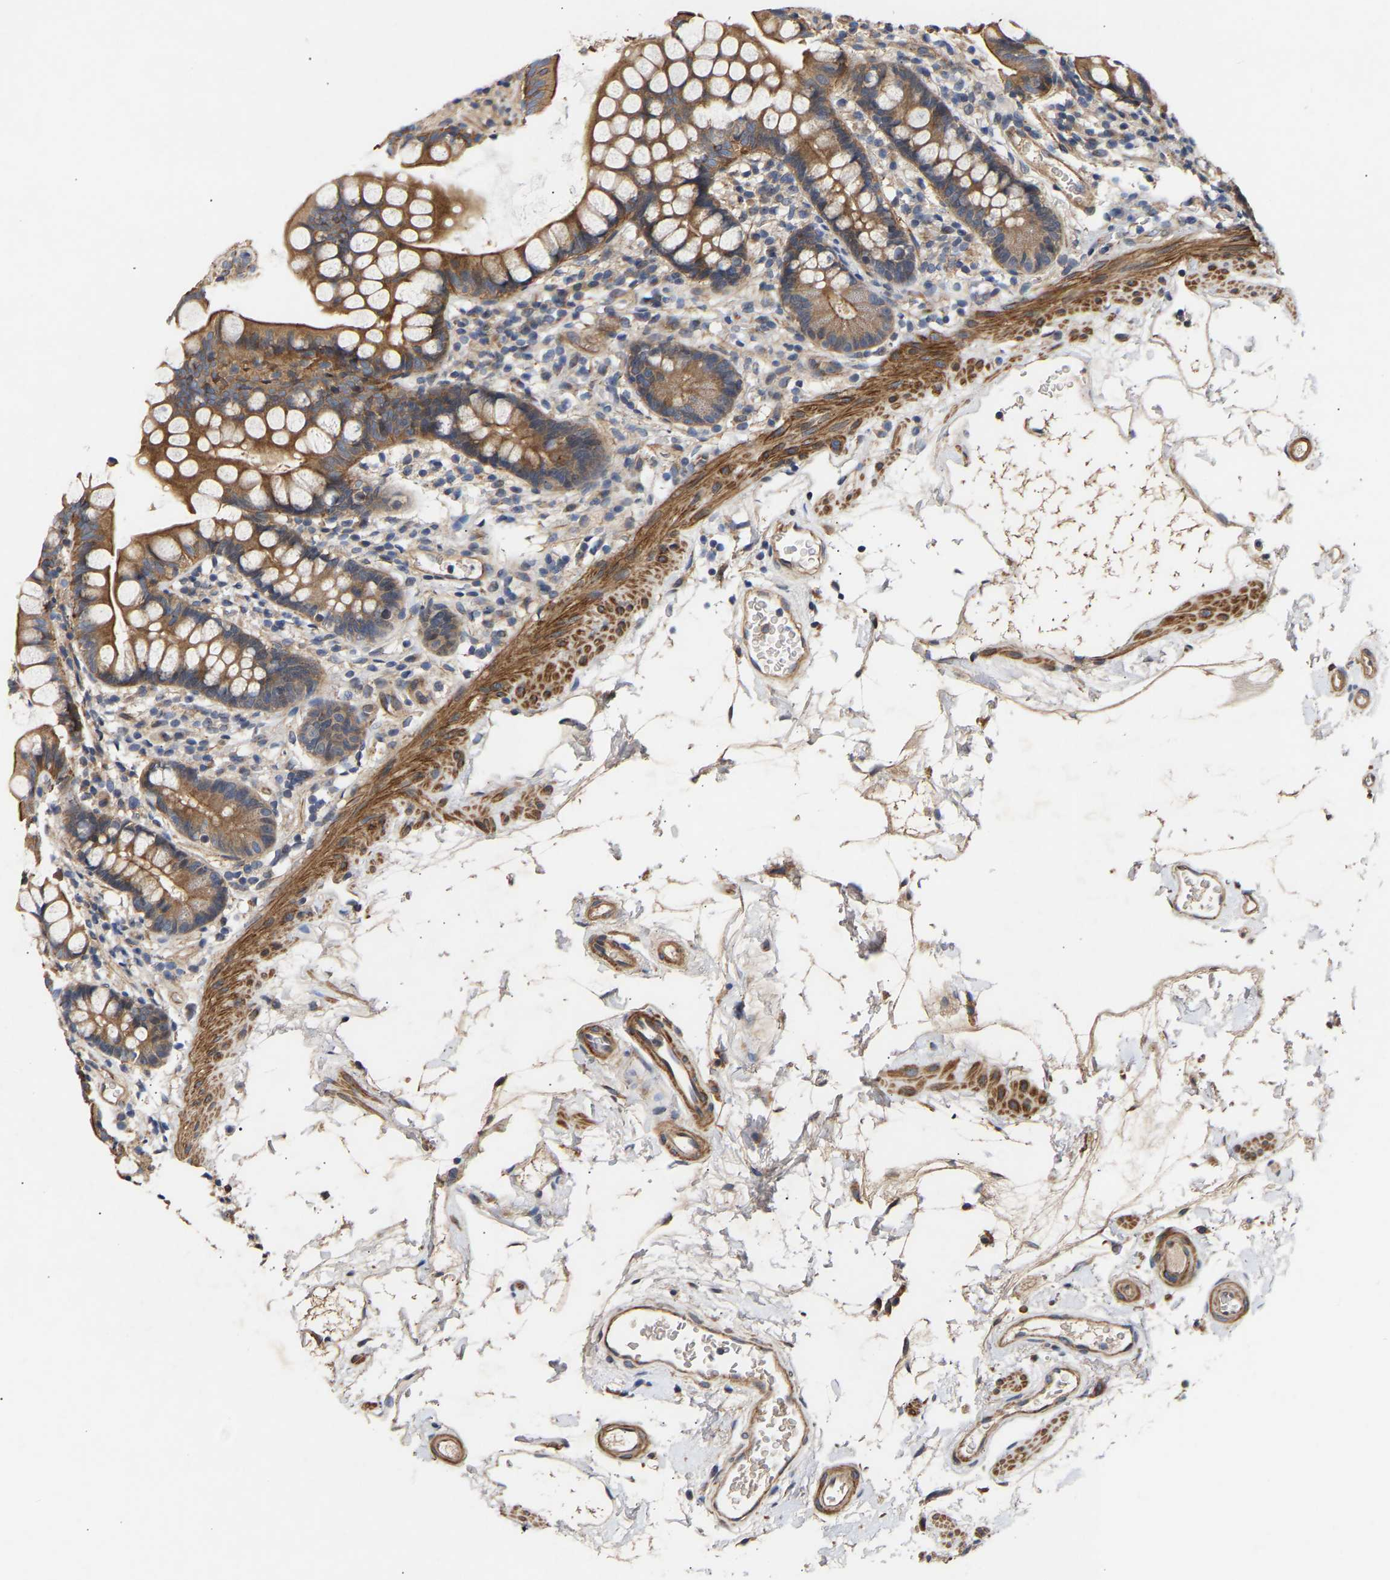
{"staining": {"intensity": "moderate", "quantity": ">75%", "location": "cytoplasmic/membranous"}, "tissue": "small intestine", "cell_type": "Glandular cells", "image_type": "normal", "snomed": [{"axis": "morphology", "description": "Normal tissue, NOS"}, {"axis": "topography", "description": "Small intestine"}], "caption": "Small intestine stained with immunohistochemistry (IHC) displays moderate cytoplasmic/membranous staining in approximately >75% of glandular cells.", "gene": "KASH5", "patient": {"sex": "female", "age": 84}}